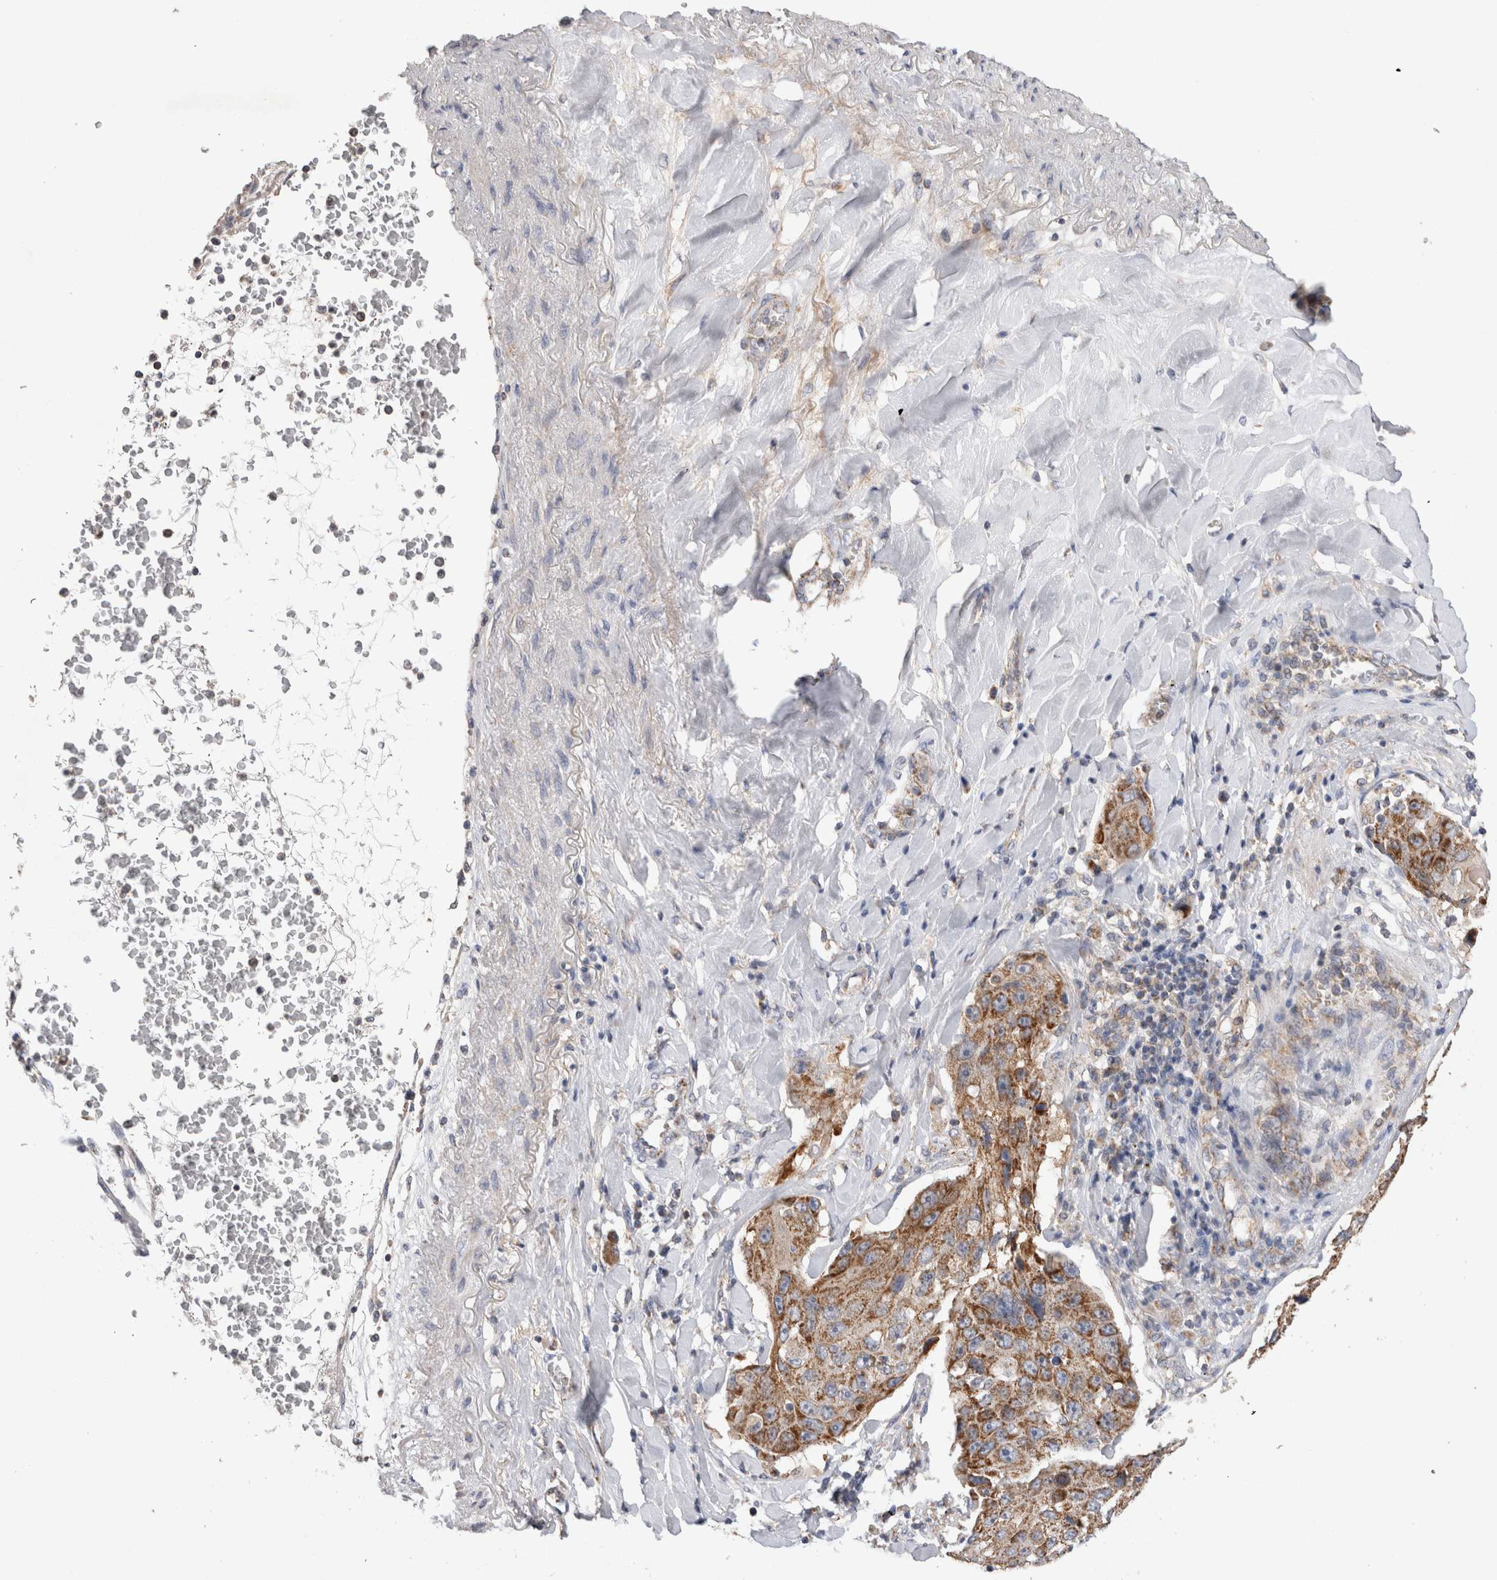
{"staining": {"intensity": "moderate", "quantity": ">75%", "location": "cytoplasmic/membranous"}, "tissue": "lung cancer", "cell_type": "Tumor cells", "image_type": "cancer", "snomed": [{"axis": "morphology", "description": "Squamous cell carcinoma, NOS"}, {"axis": "topography", "description": "Lung"}], "caption": "IHC histopathology image of neoplastic tissue: human lung cancer (squamous cell carcinoma) stained using immunohistochemistry exhibits medium levels of moderate protein expression localized specifically in the cytoplasmic/membranous of tumor cells, appearing as a cytoplasmic/membranous brown color.", "gene": "IARS2", "patient": {"sex": "male", "age": 61}}